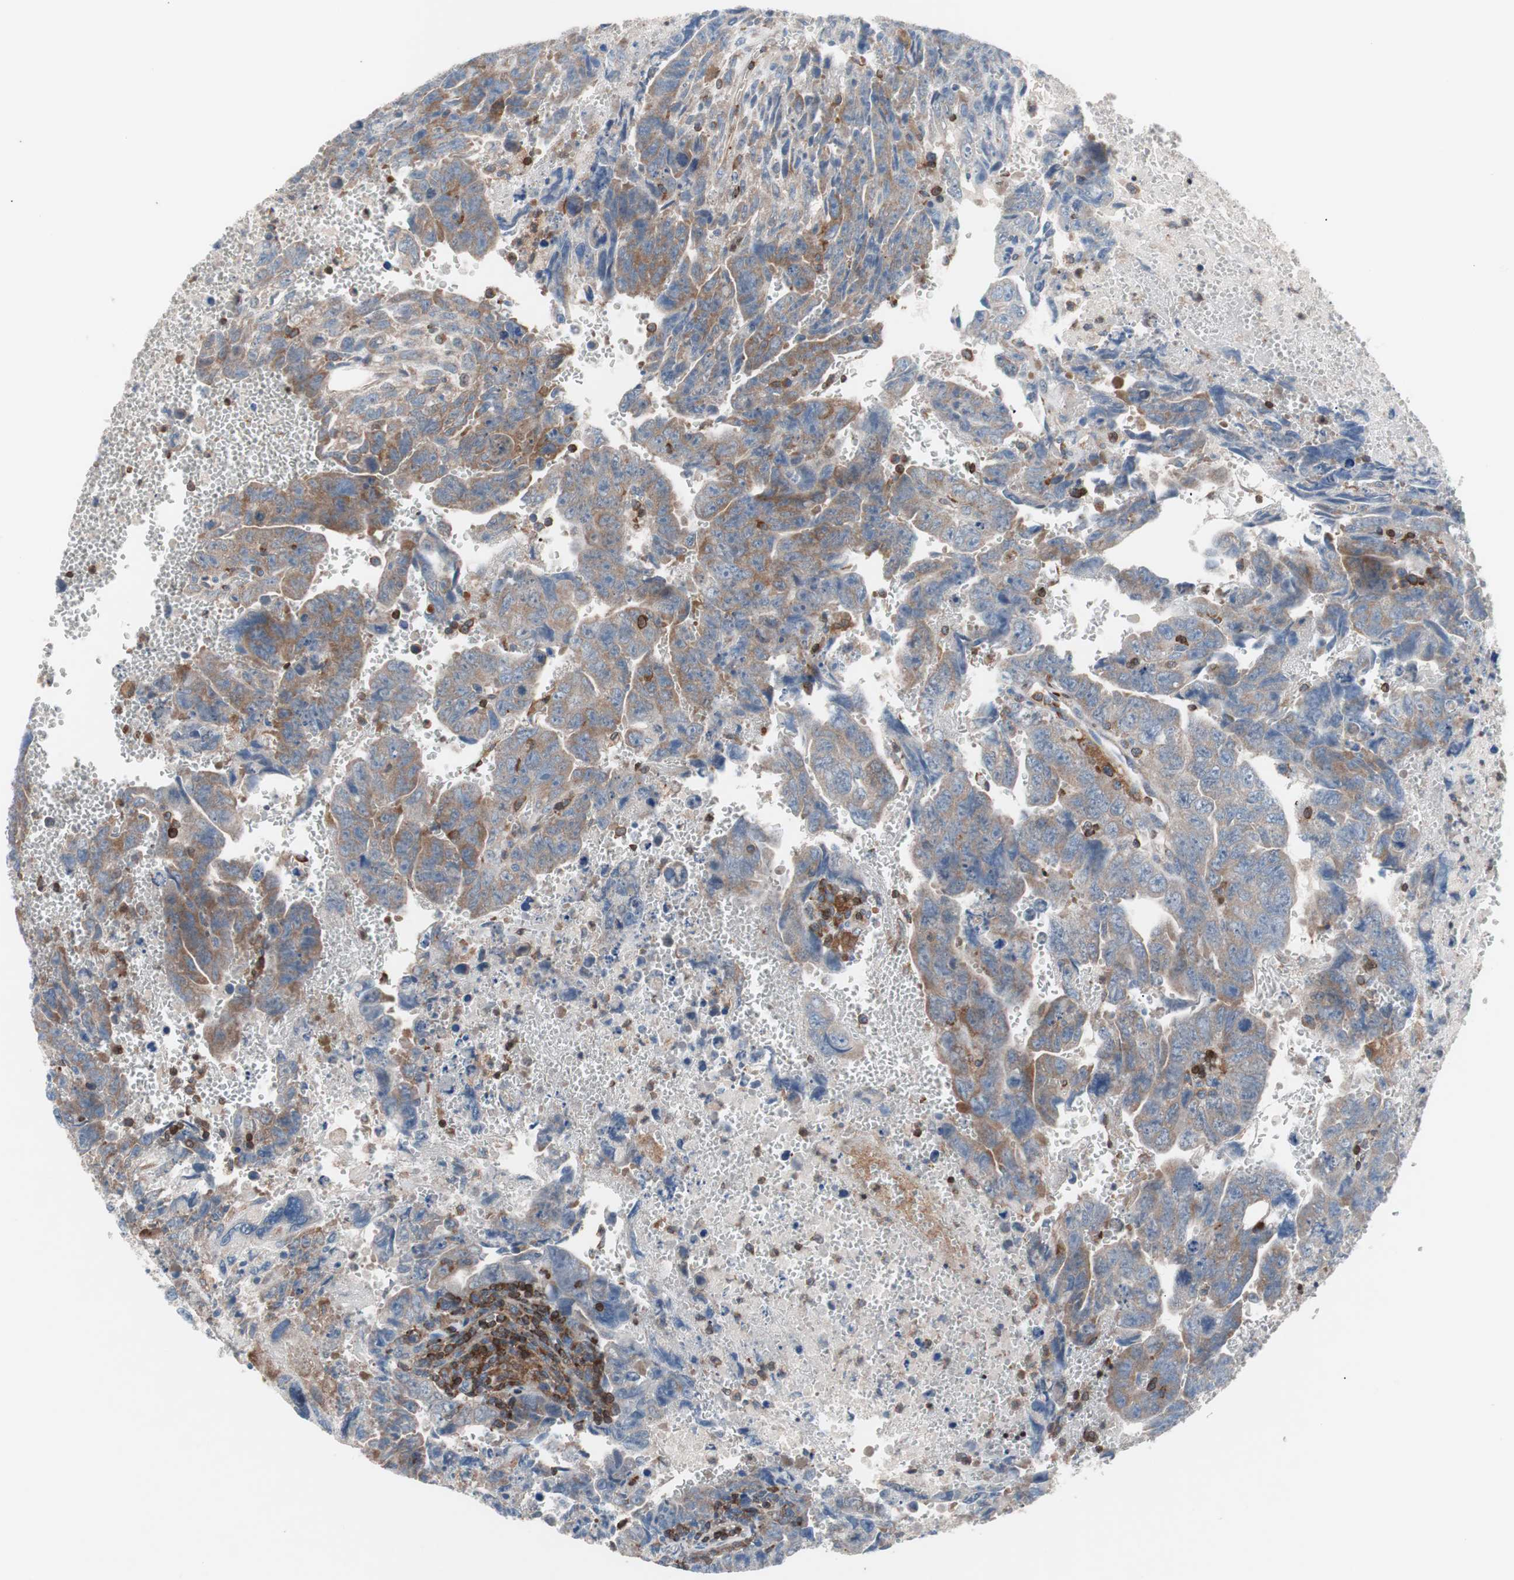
{"staining": {"intensity": "moderate", "quantity": ">75%", "location": "cytoplasmic/membranous"}, "tissue": "testis cancer", "cell_type": "Tumor cells", "image_type": "cancer", "snomed": [{"axis": "morphology", "description": "Carcinoma, Embryonal, NOS"}, {"axis": "topography", "description": "Testis"}], "caption": "Protein staining of embryonal carcinoma (testis) tissue demonstrates moderate cytoplasmic/membranous expression in approximately >75% of tumor cells. The staining is performed using DAB brown chromogen to label protein expression. The nuclei are counter-stained blue using hematoxylin.", "gene": "PIK3R1", "patient": {"sex": "male", "age": 28}}